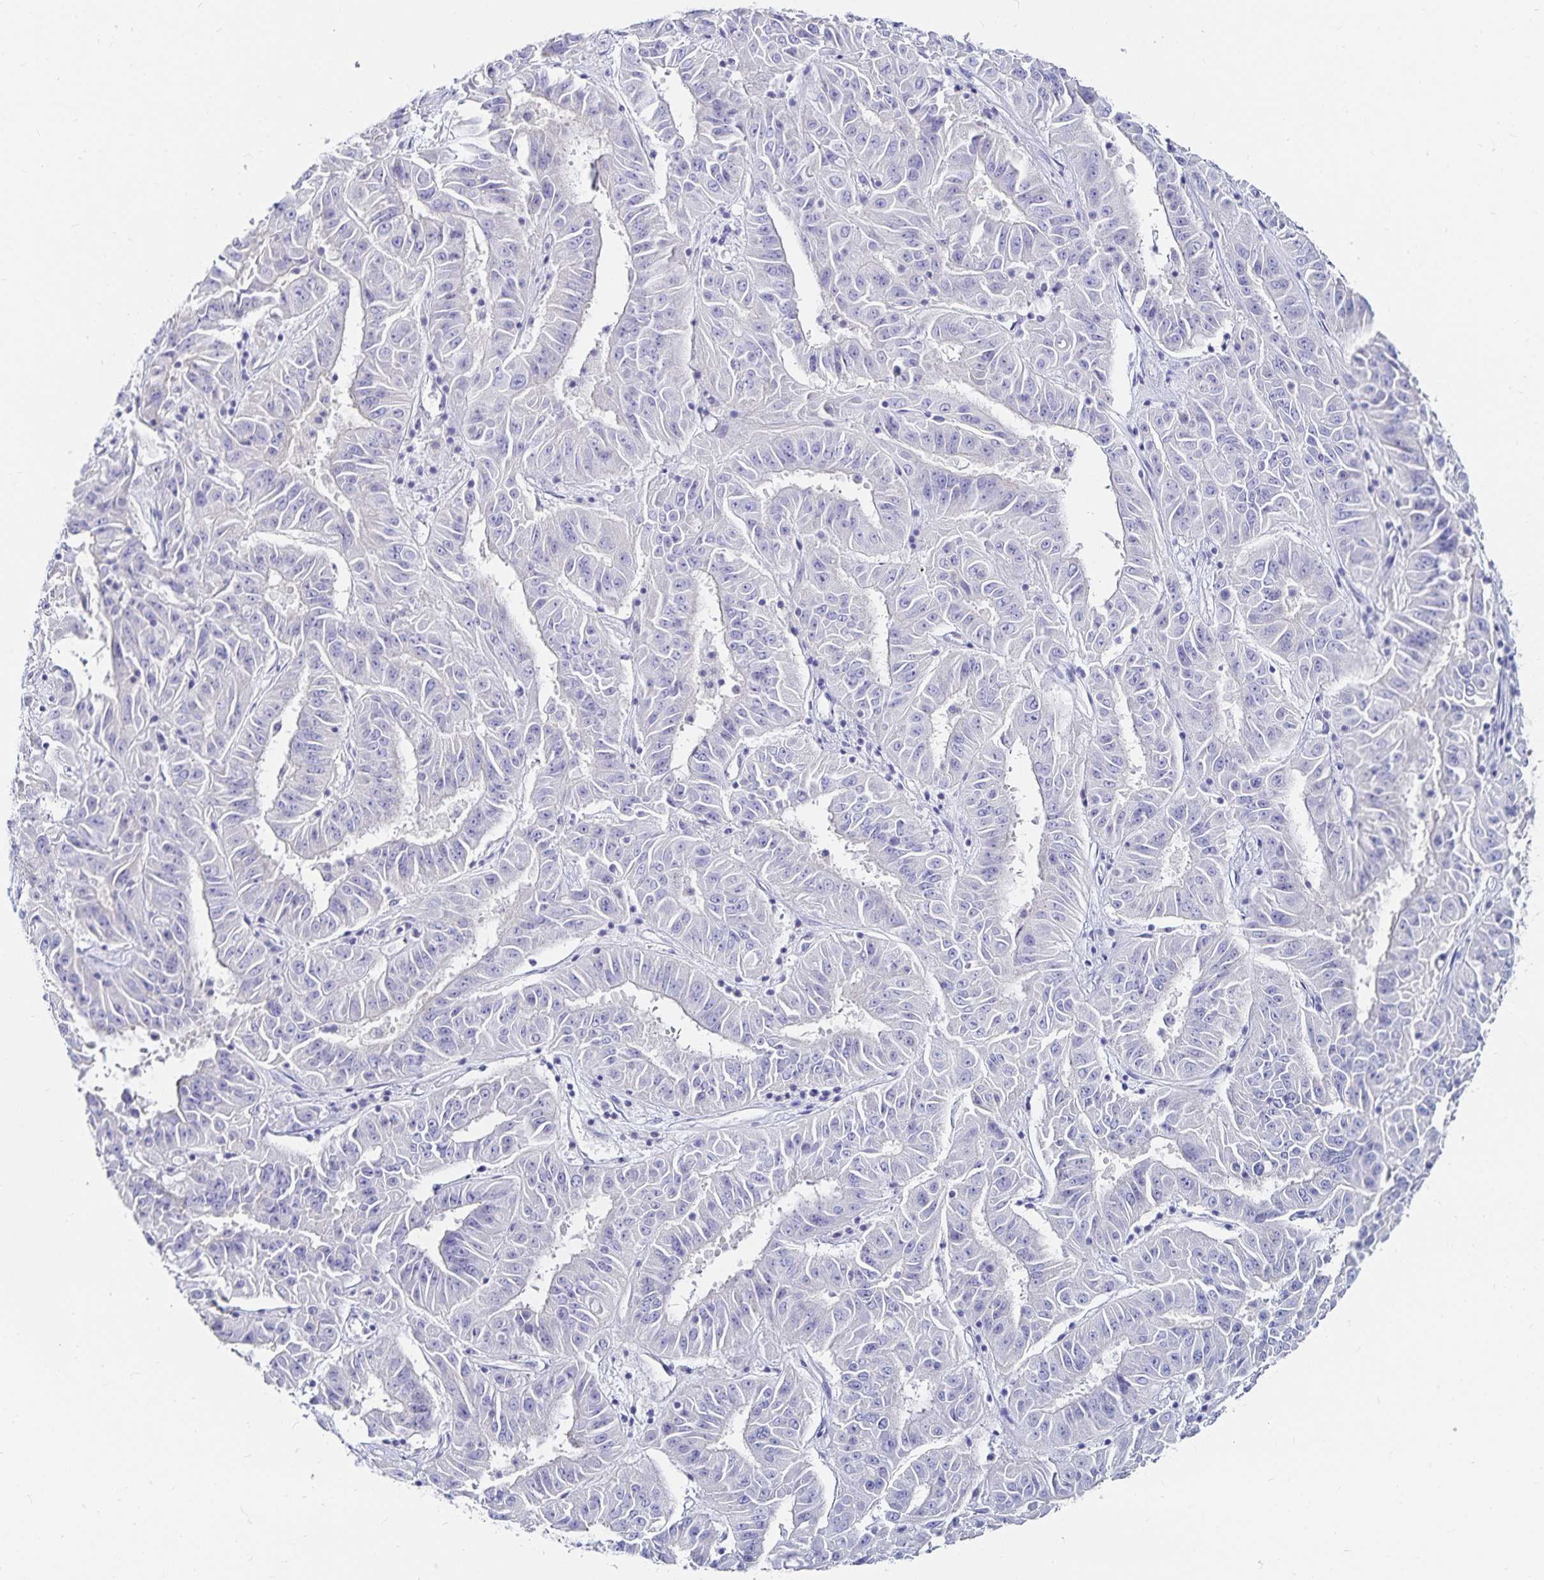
{"staining": {"intensity": "negative", "quantity": "none", "location": "none"}, "tissue": "pancreatic cancer", "cell_type": "Tumor cells", "image_type": "cancer", "snomed": [{"axis": "morphology", "description": "Adenocarcinoma, NOS"}, {"axis": "topography", "description": "Pancreas"}], "caption": "This image is of pancreatic cancer (adenocarcinoma) stained with IHC to label a protein in brown with the nuclei are counter-stained blue. There is no expression in tumor cells. The staining was performed using DAB (3,3'-diaminobenzidine) to visualize the protein expression in brown, while the nuclei were stained in blue with hematoxylin (Magnification: 20x).", "gene": "TNIP1", "patient": {"sex": "male", "age": 63}}